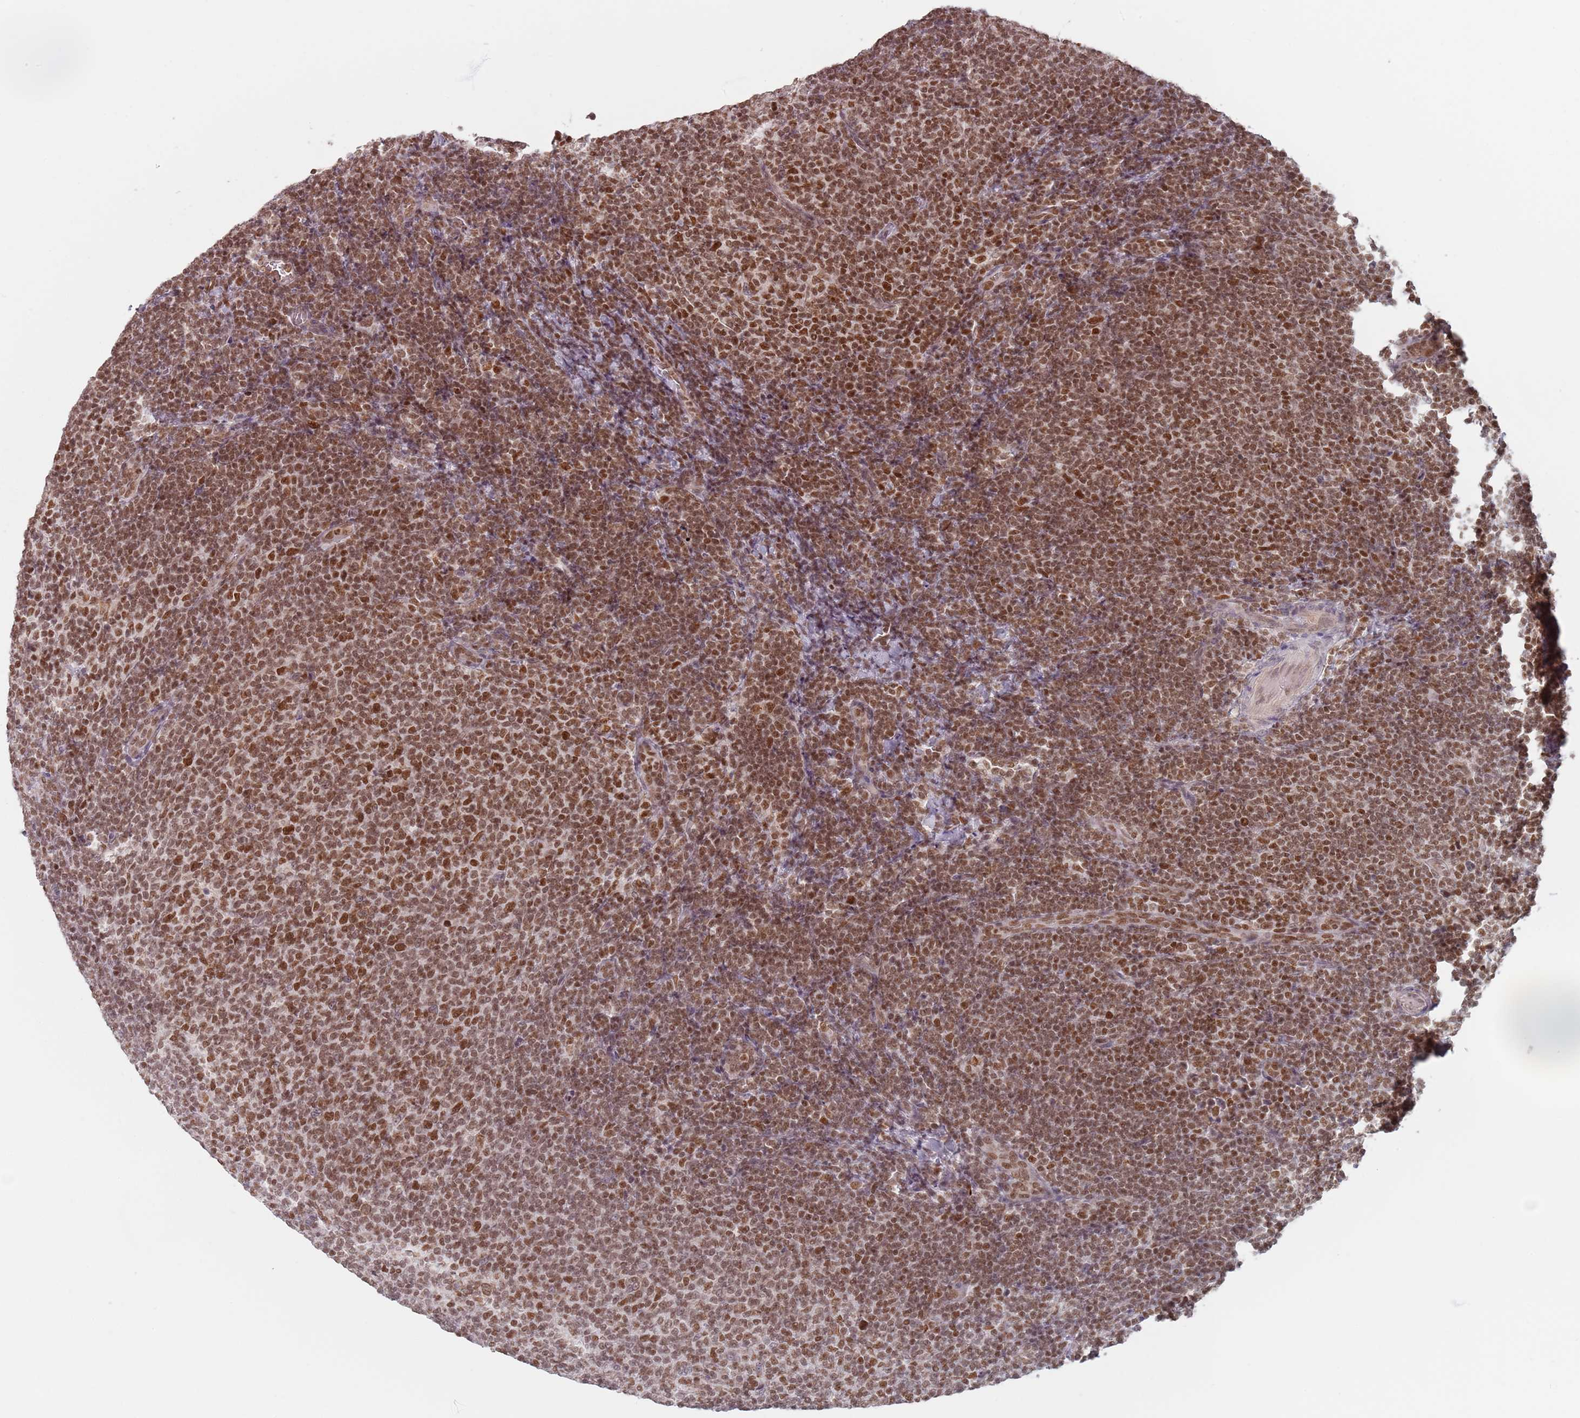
{"staining": {"intensity": "moderate", "quantity": ">75%", "location": "nuclear"}, "tissue": "lymphoma", "cell_type": "Tumor cells", "image_type": "cancer", "snomed": [{"axis": "morphology", "description": "Malignant lymphoma, non-Hodgkin's type, Low grade"}, {"axis": "topography", "description": "Lymph node"}], "caption": "IHC of lymphoma demonstrates medium levels of moderate nuclear positivity in approximately >75% of tumor cells. The protein is stained brown, and the nuclei are stained in blue (DAB (3,3'-diaminobenzidine) IHC with brightfield microscopy, high magnification).", "gene": "NUP50", "patient": {"sex": "male", "age": 66}}